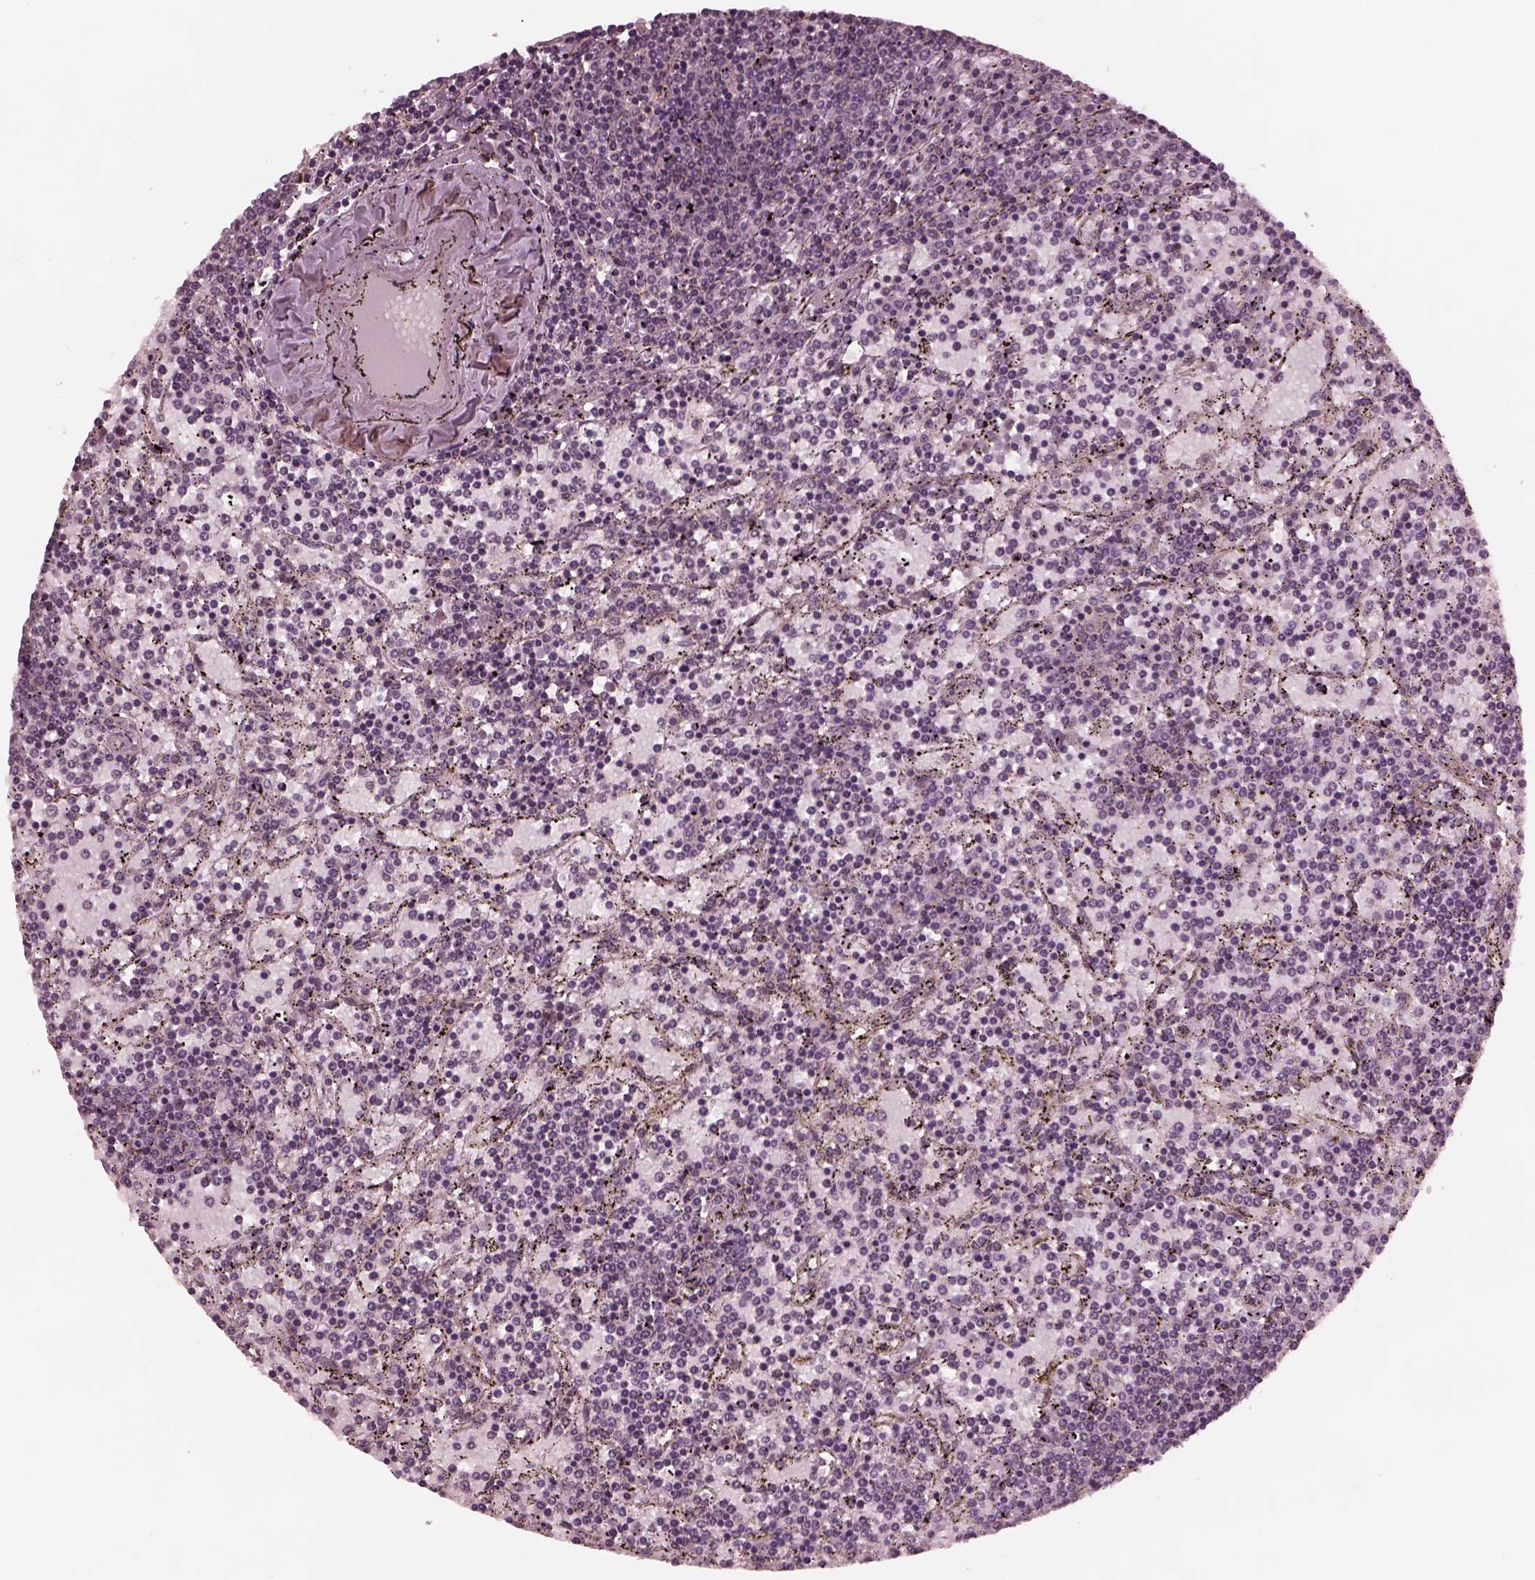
{"staining": {"intensity": "negative", "quantity": "none", "location": "none"}, "tissue": "lymphoma", "cell_type": "Tumor cells", "image_type": "cancer", "snomed": [{"axis": "morphology", "description": "Malignant lymphoma, non-Hodgkin's type, Low grade"}, {"axis": "topography", "description": "Spleen"}], "caption": "Tumor cells show no significant expression in malignant lymphoma, non-Hodgkin's type (low-grade).", "gene": "TUBG1", "patient": {"sex": "female", "age": 77}}